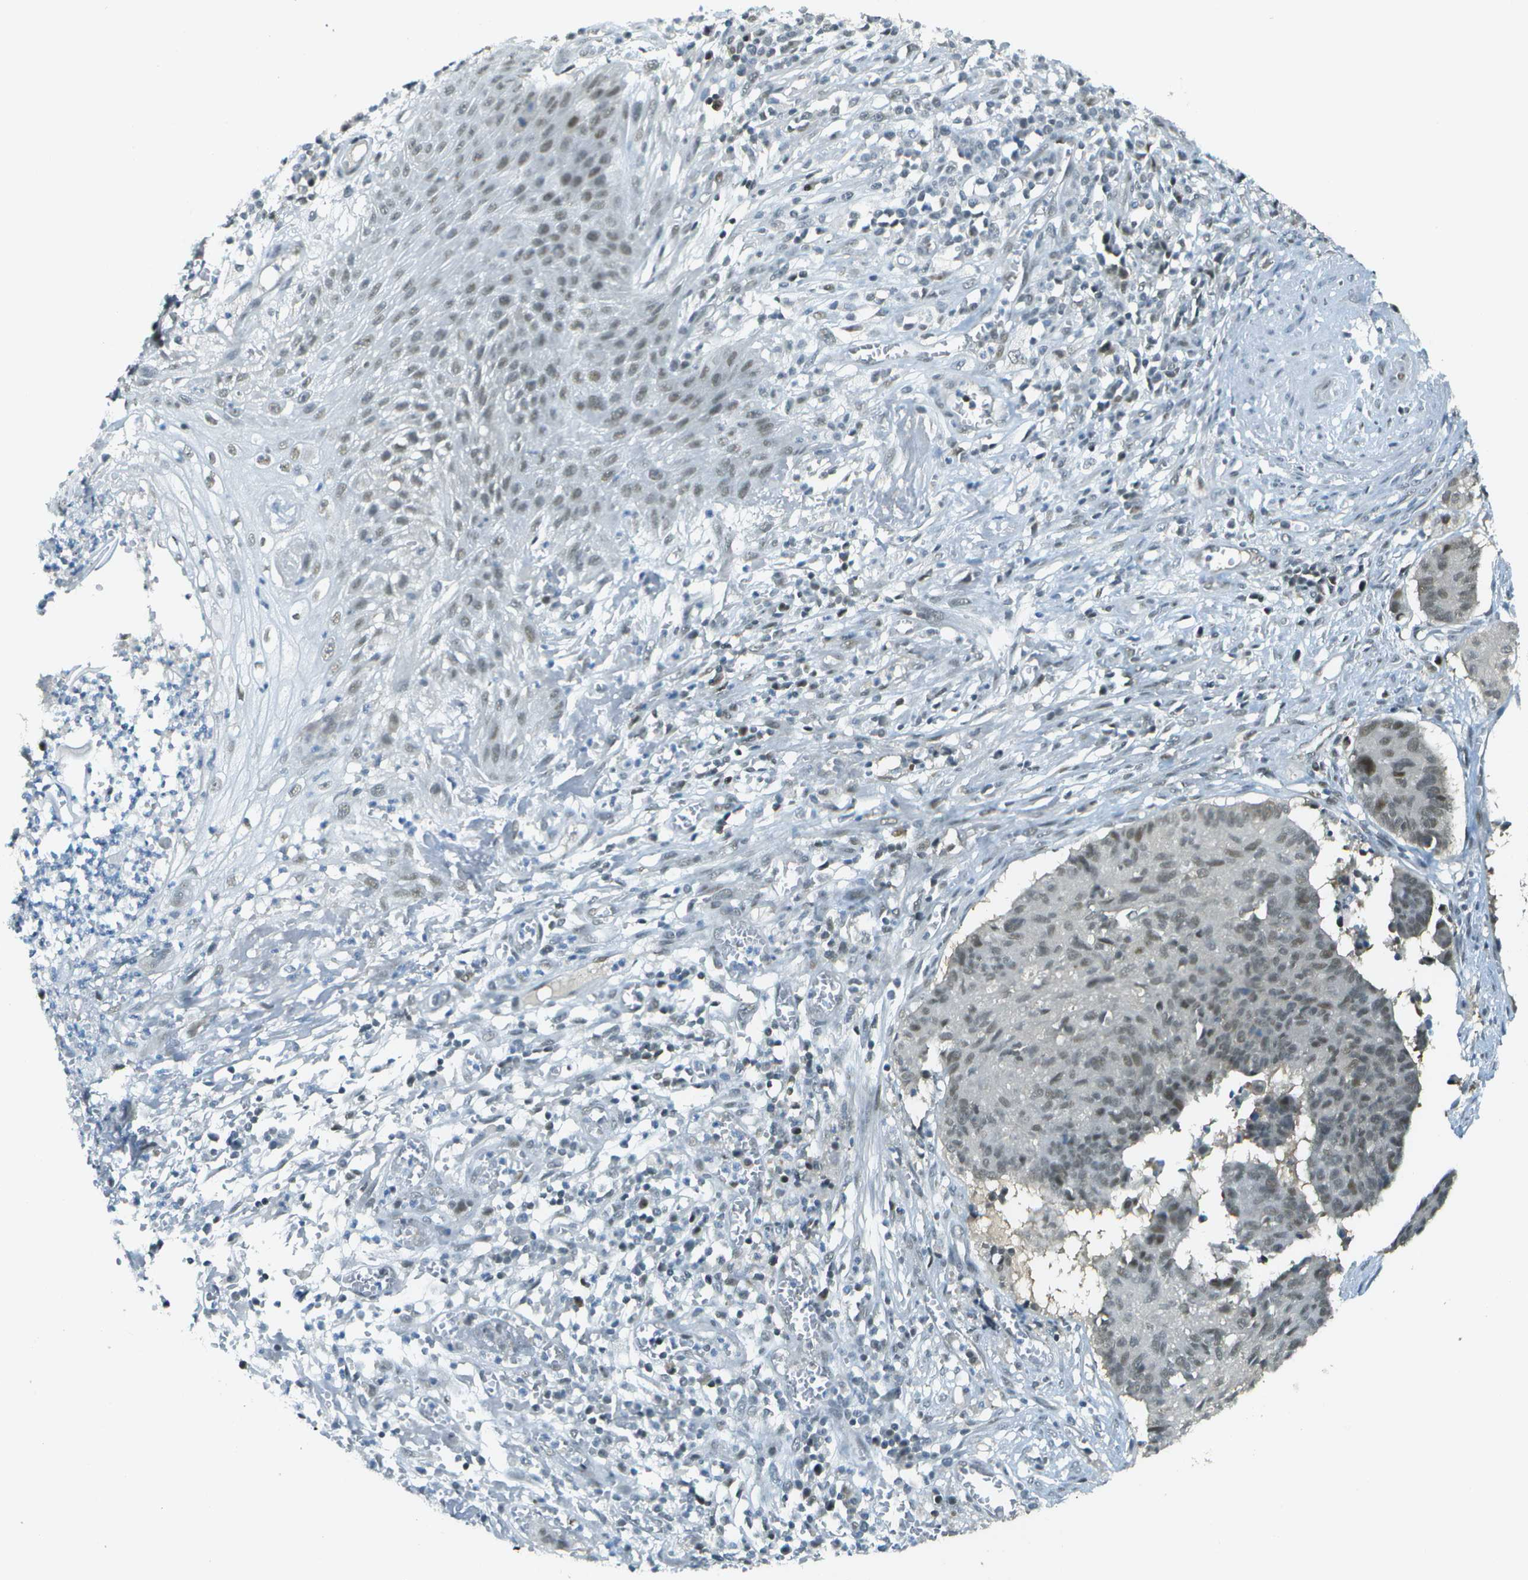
{"staining": {"intensity": "weak", "quantity": ">75%", "location": "nuclear"}, "tissue": "cervical cancer", "cell_type": "Tumor cells", "image_type": "cancer", "snomed": [{"axis": "morphology", "description": "Squamous cell carcinoma, NOS"}, {"axis": "topography", "description": "Cervix"}], "caption": "This is an image of immunohistochemistry (IHC) staining of cervical cancer, which shows weak staining in the nuclear of tumor cells.", "gene": "NEK11", "patient": {"sex": "female", "age": 35}}